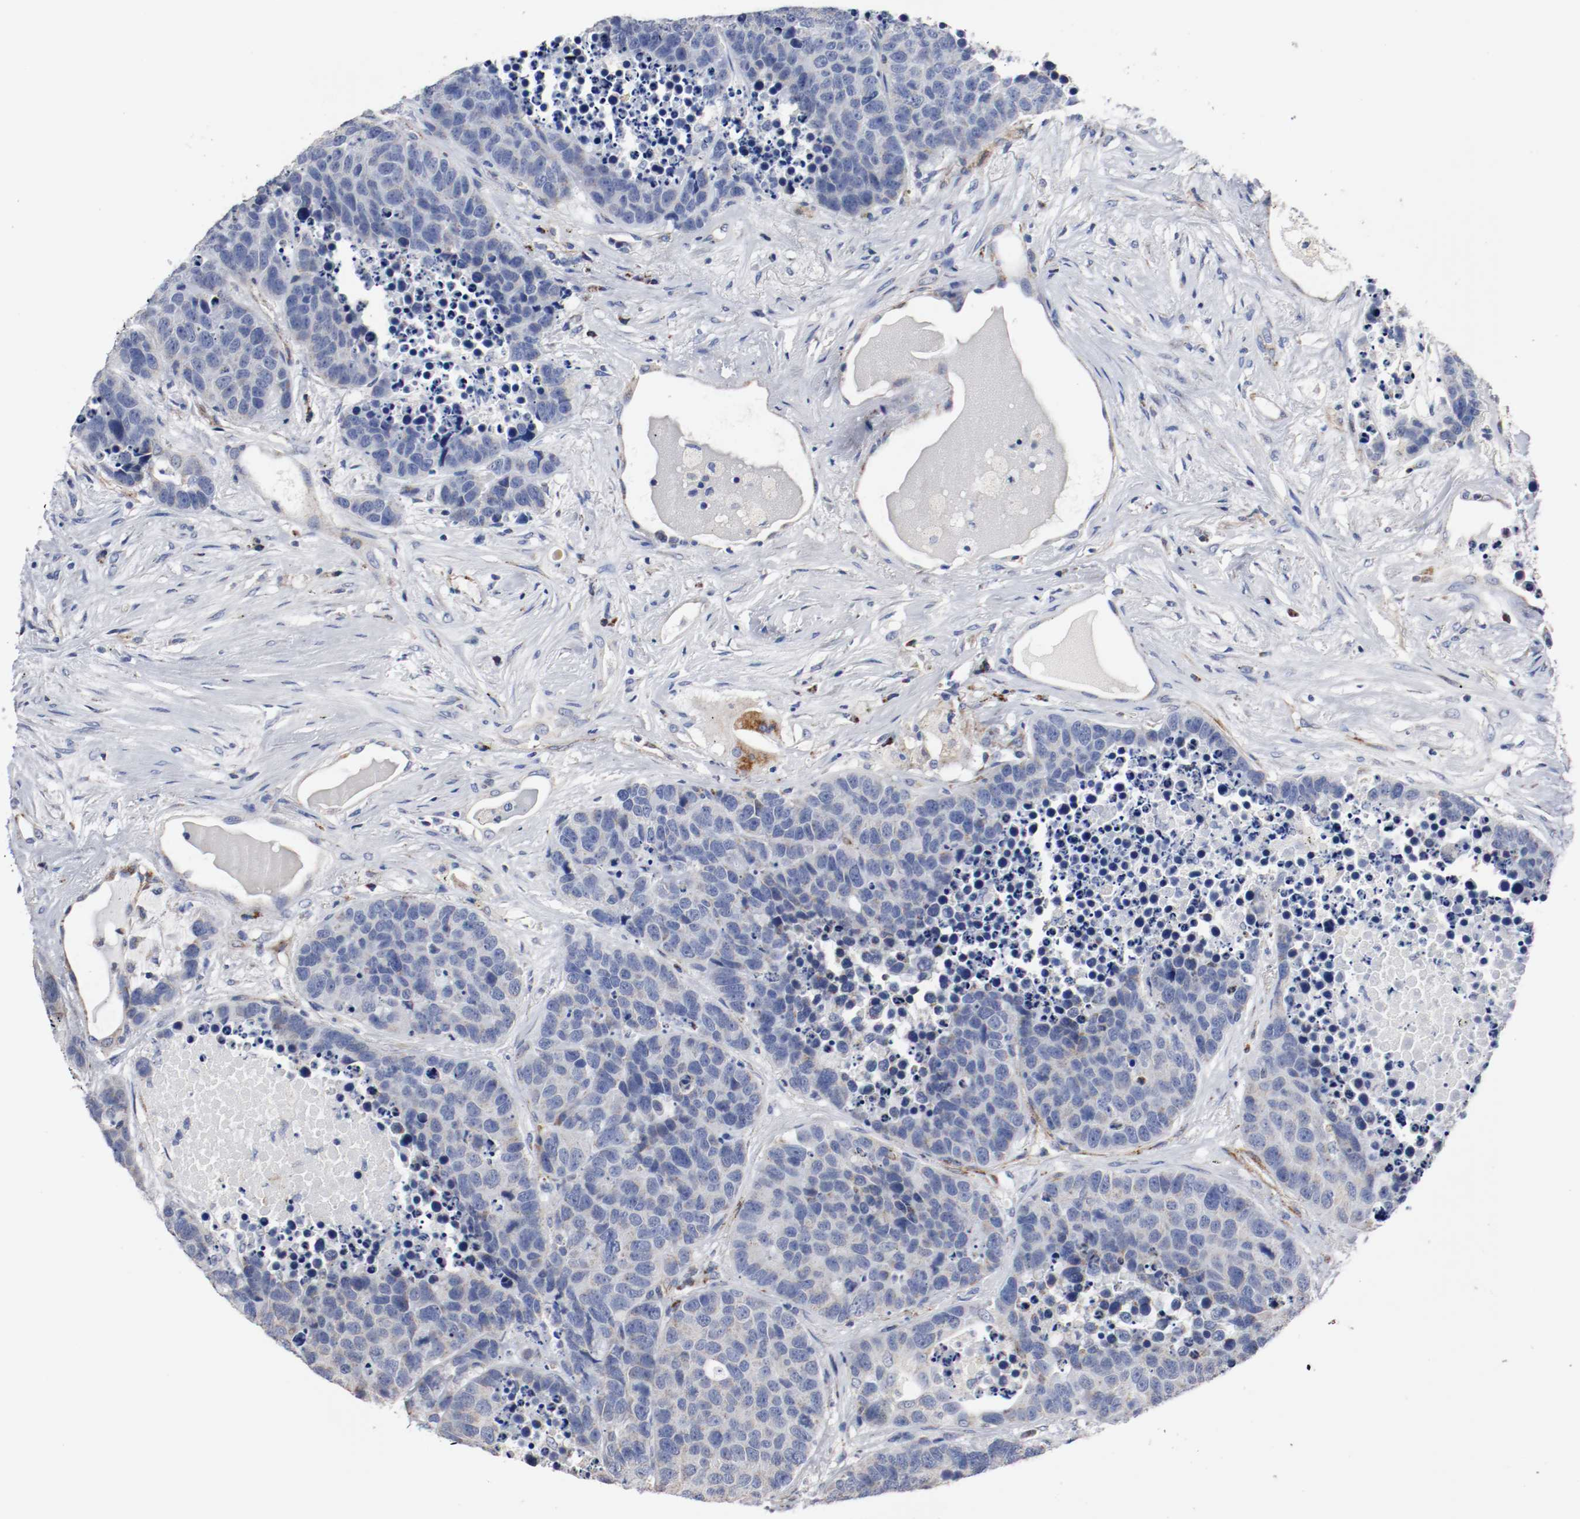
{"staining": {"intensity": "negative", "quantity": "none", "location": "none"}, "tissue": "carcinoid", "cell_type": "Tumor cells", "image_type": "cancer", "snomed": [{"axis": "morphology", "description": "Carcinoid, malignant, NOS"}, {"axis": "topography", "description": "Lung"}], "caption": "Tumor cells show no significant protein expression in carcinoid (malignant).", "gene": "TUBD1", "patient": {"sex": "male", "age": 60}}